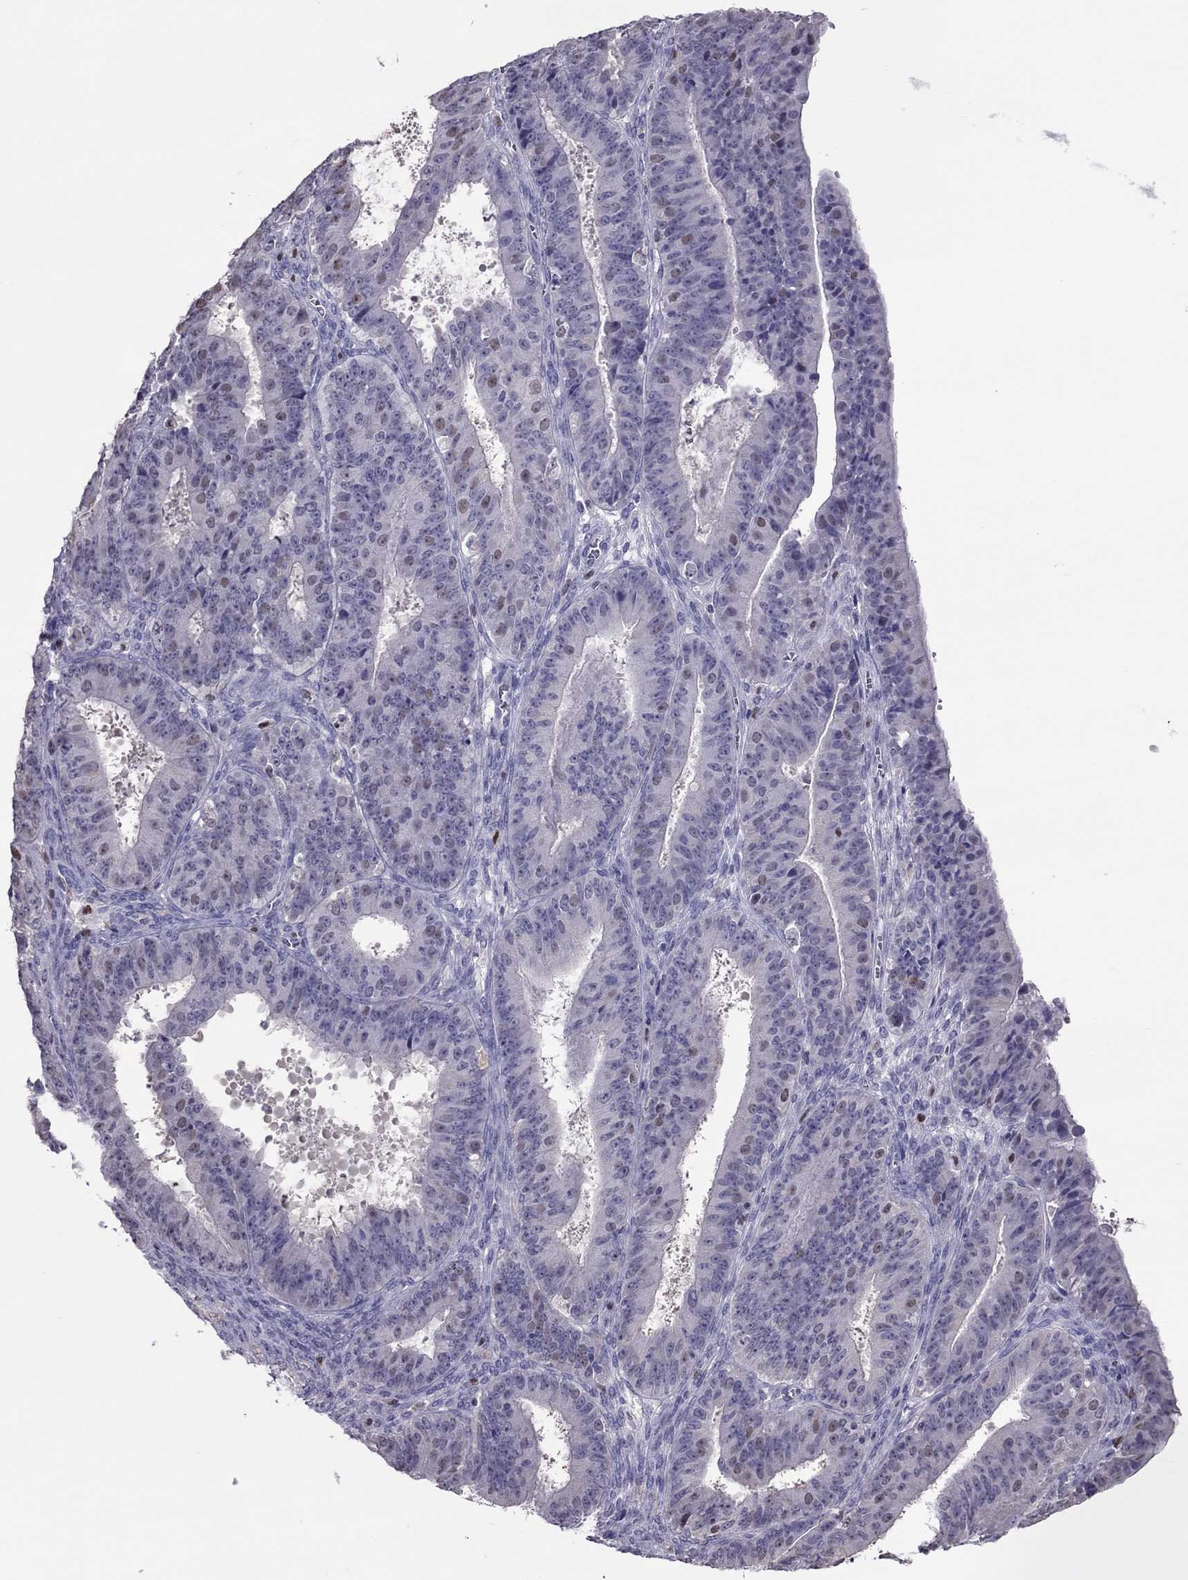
{"staining": {"intensity": "negative", "quantity": "none", "location": "none"}, "tissue": "ovarian cancer", "cell_type": "Tumor cells", "image_type": "cancer", "snomed": [{"axis": "morphology", "description": "Carcinoma, endometroid"}, {"axis": "topography", "description": "Ovary"}], "caption": "Histopathology image shows no protein positivity in tumor cells of ovarian cancer tissue.", "gene": "SPINT3", "patient": {"sex": "female", "age": 42}}